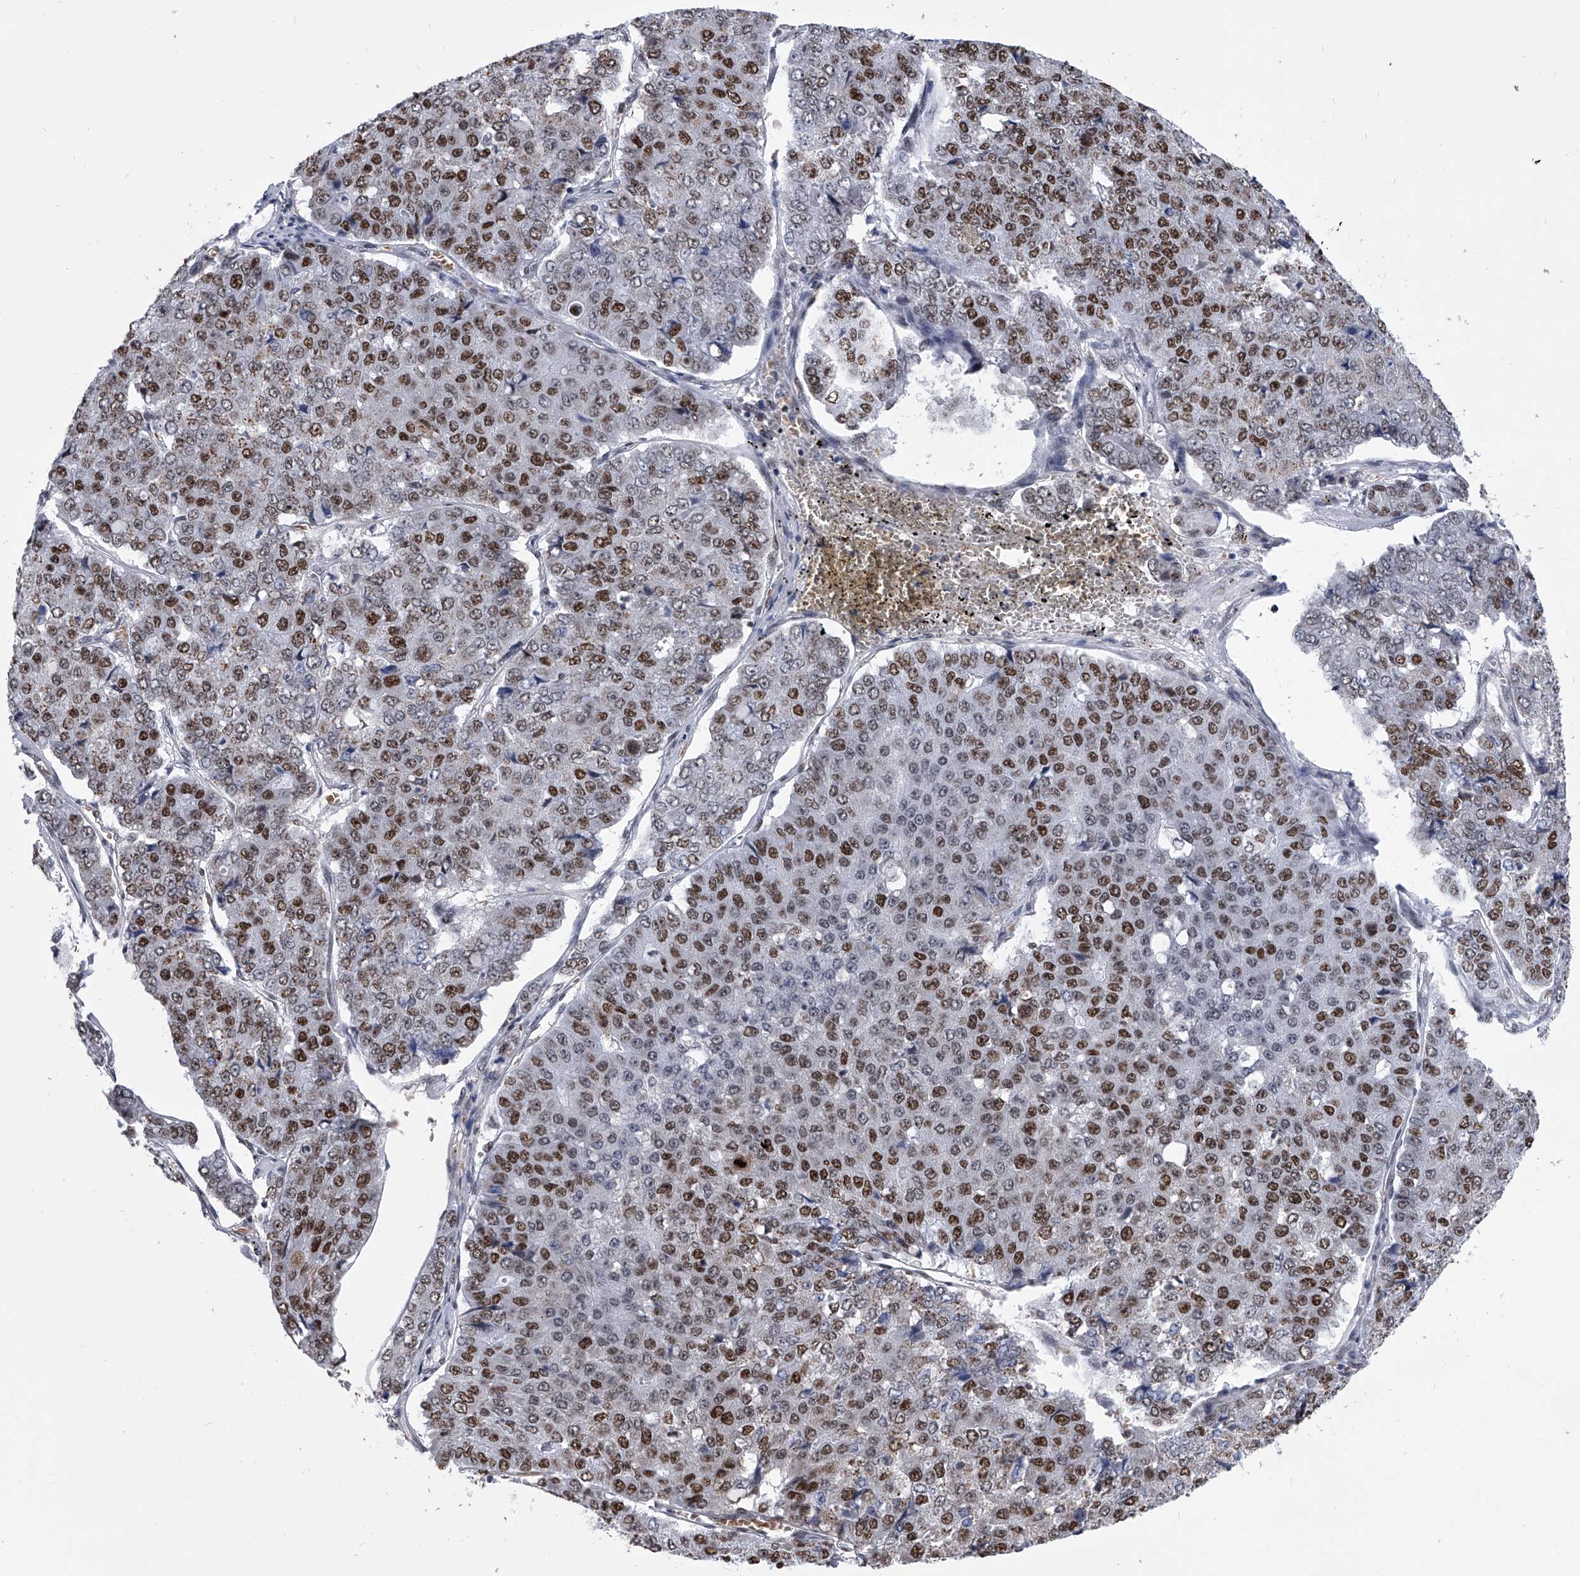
{"staining": {"intensity": "moderate", "quantity": ">75%", "location": "nuclear"}, "tissue": "pancreatic cancer", "cell_type": "Tumor cells", "image_type": "cancer", "snomed": [{"axis": "morphology", "description": "Adenocarcinoma, NOS"}, {"axis": "topography", "description": "Pancreas"}], "caption": "DAB immunohistochemical staining of pancreatic cancer (adenocarcinoma) exhibits moderate nuclear protein staining in about >75% of tumor cells.", "gene": "SIM2", "patient": {"sex": "male", "age": 50}}